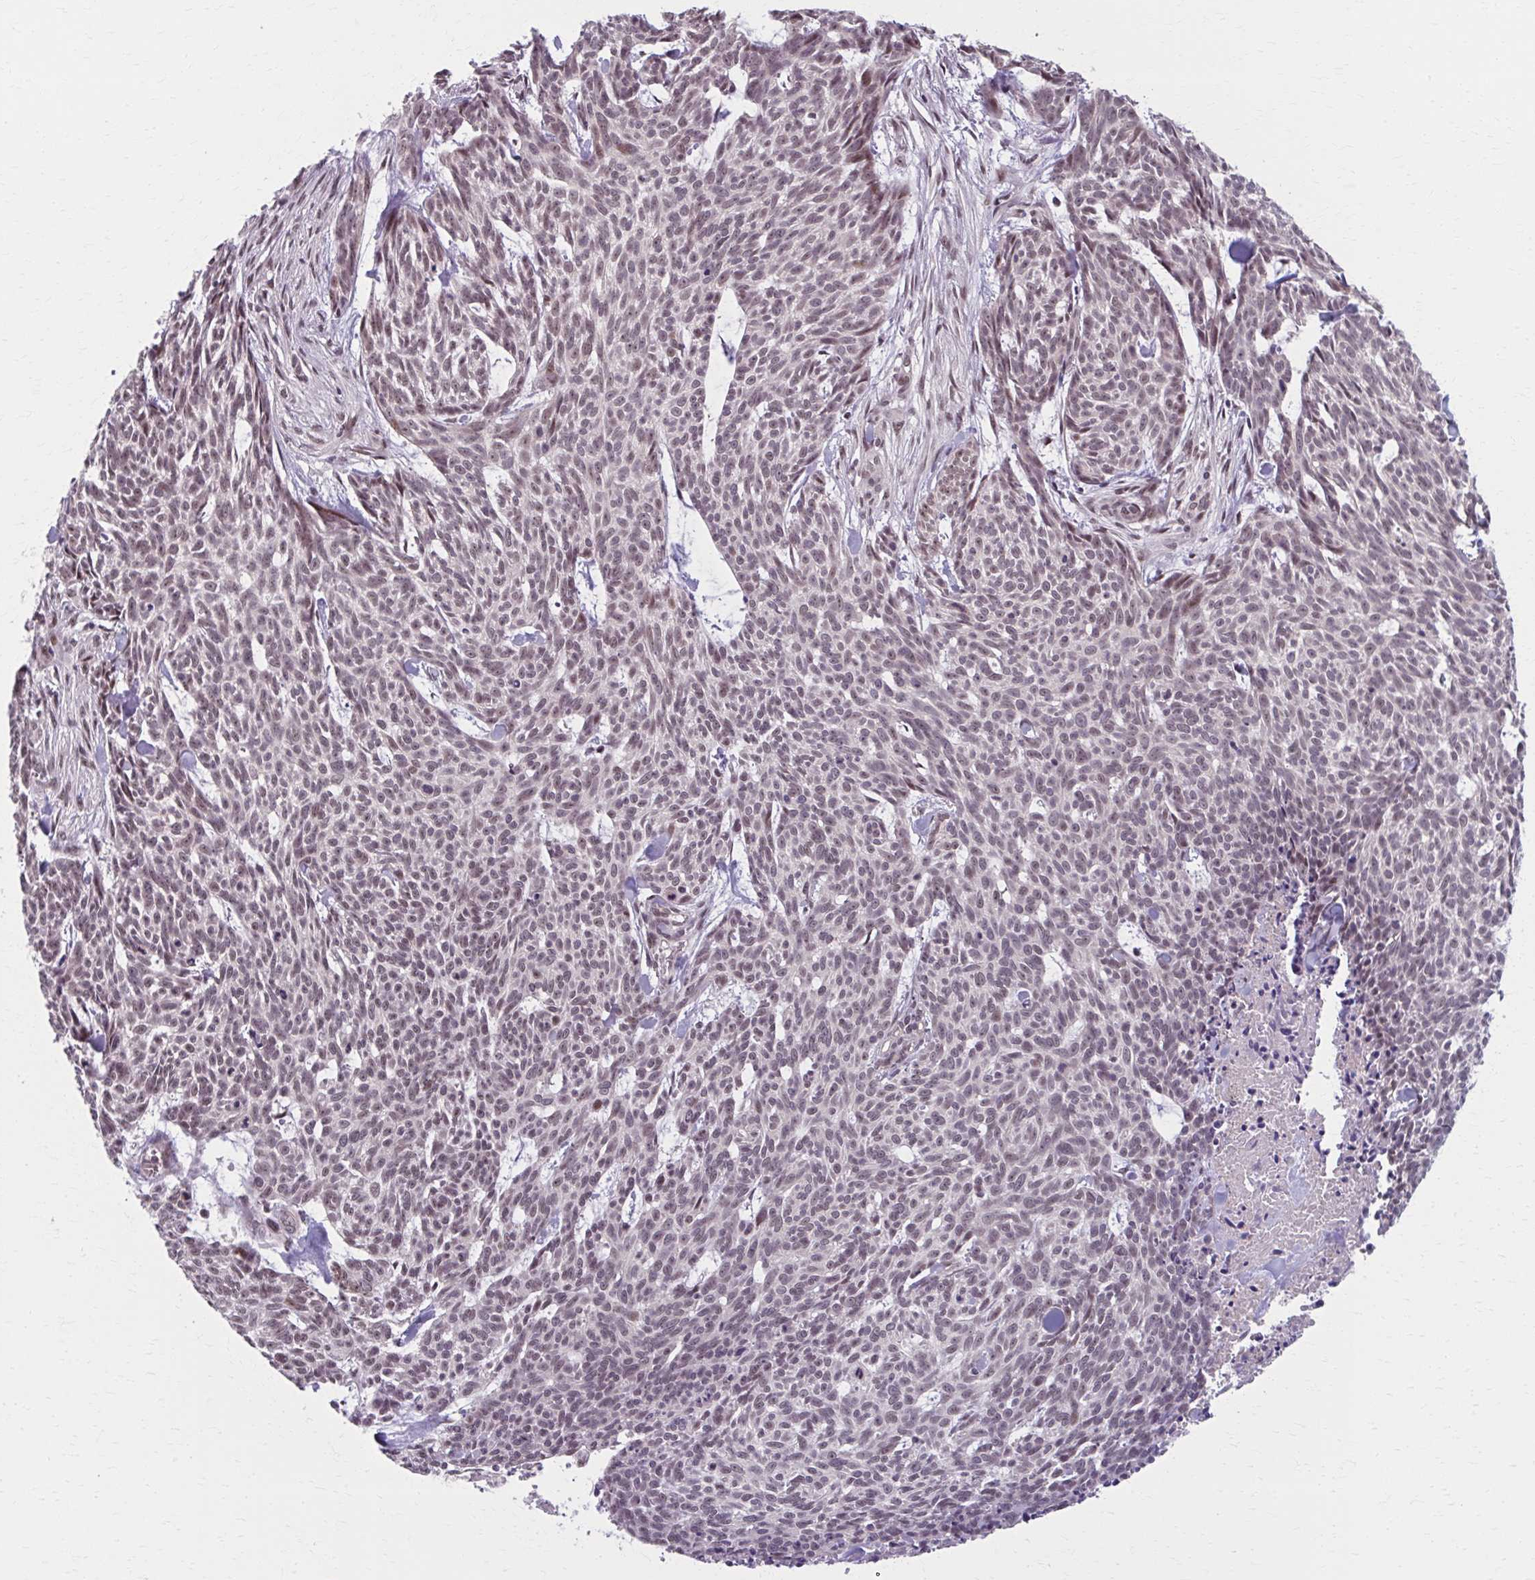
{"staining": {"intensity": "weak", "quantity": ">75%", "location": "nuclear"}, "tissue": "skin cancer", "cell_type": "Tumor cells", "image_type": "cancer", "snomed": [{"axis": "morphology", "description": "Basal cell carcinoma"}, {"axis": "topography", "description": "Skin"}], "caption": "Immunohistochemical staining of human skin cancer shows low levels of weak nuclear positivity in about >75% of tumor cells.", "gene": "SETBP1", "patient": {"sex": "female", "age": 93}}